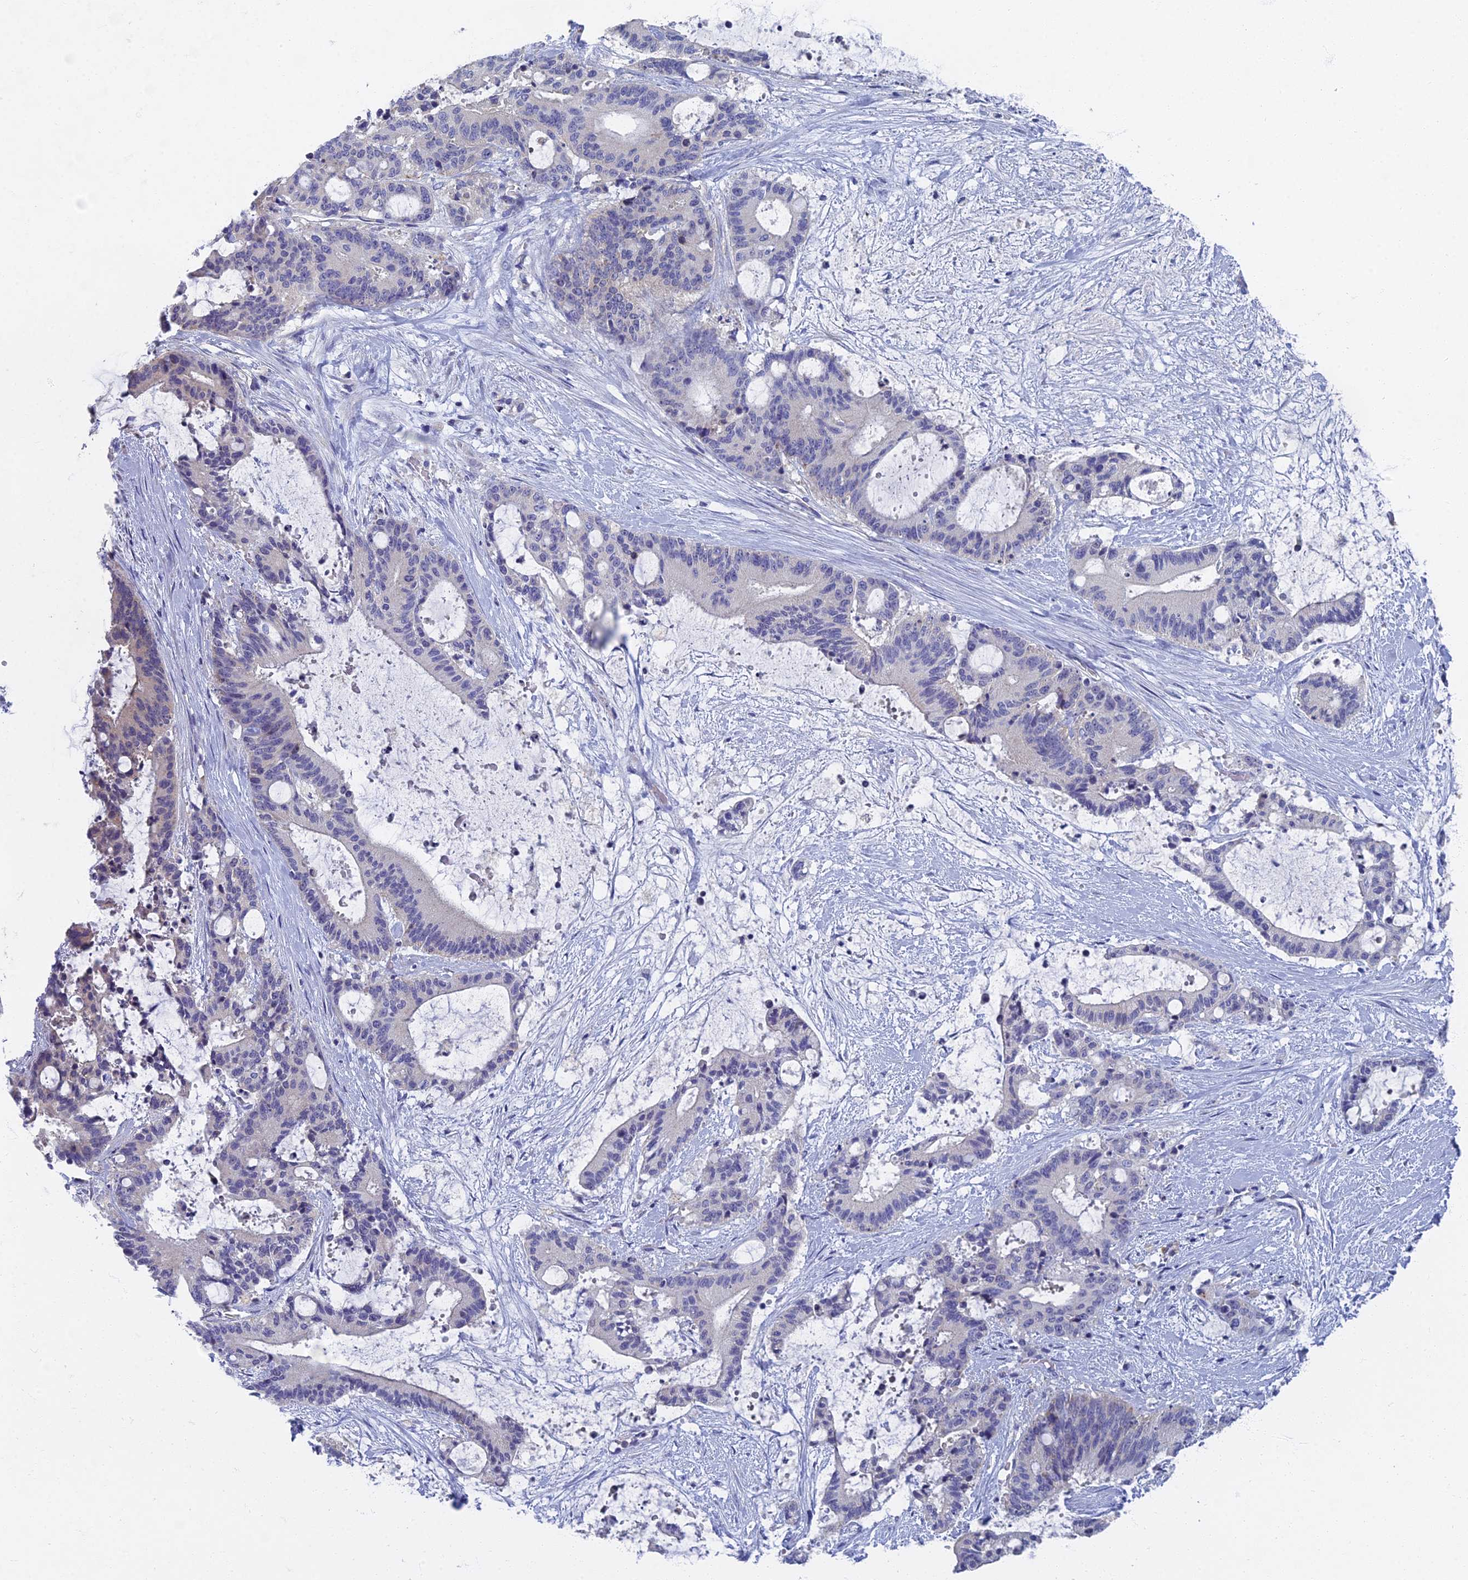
{"staining": {"intensity": "negative", "quantity": "none", "location": "none"}, "tissue": "liver cancer", "cell_type": "Tumor cells", "image_type": "cancer", "snomed": [{"axis": "morphology", "description": "Normal tissue, NOS"}, {"axis": "morphology", "description": "Cholangiocarcinoma"}, {"axis": "topography", "description": "Liver"}, {"axis": "topography", "description": "Peripheral nerve tissue"}], "caption": "Immunohistochemical staining of human liver cancer exhibits no significant staining in tumor cells.", "gene": "SPIN4", "patient": {"sex": "female", "age": 73}}